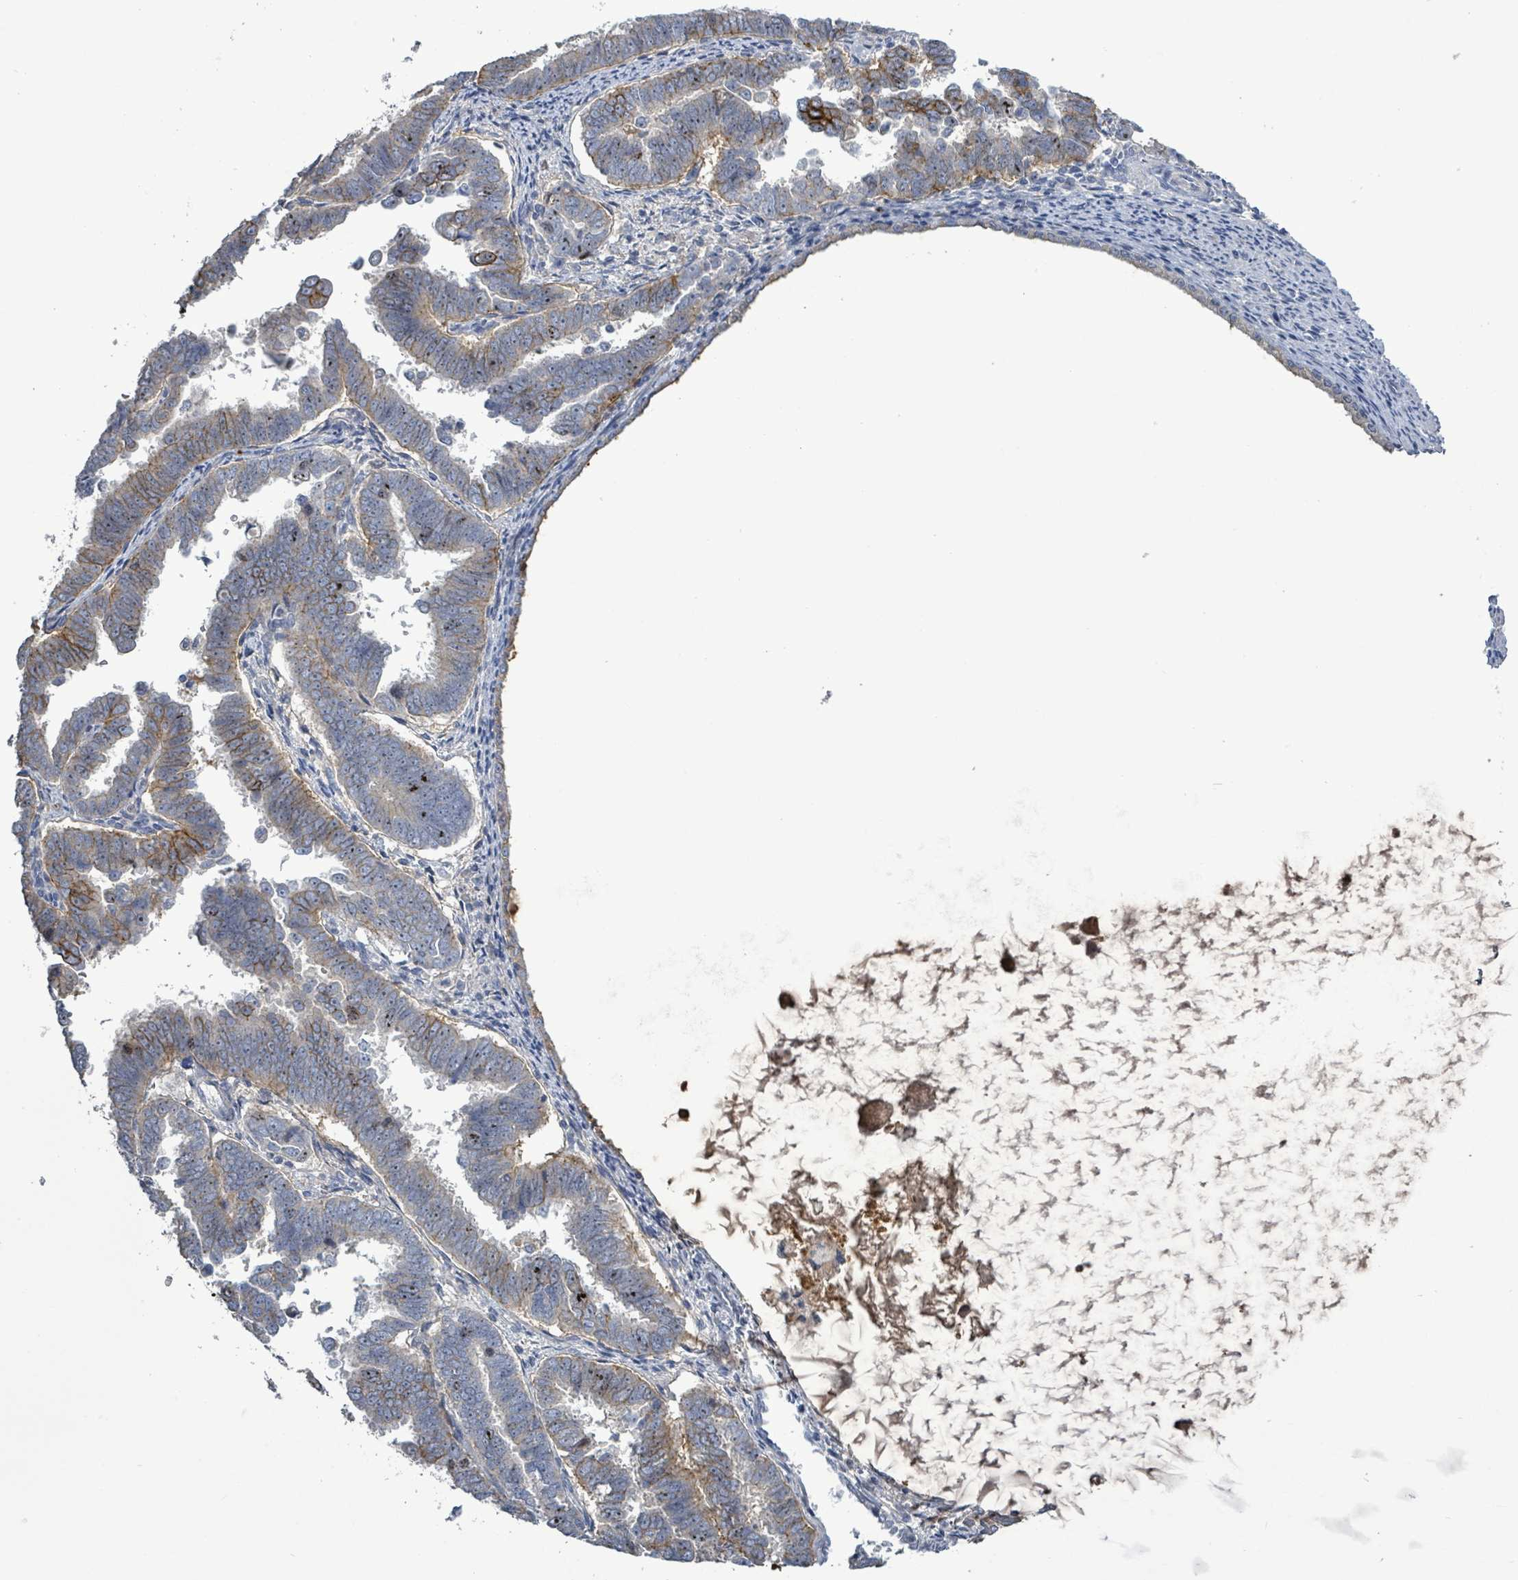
{"staining": {"intensity": "moderate", "quantity": "25%-75%", "location": "cytoplasmic/membranous"}, "tissue": "endometrial cancer", "cell_type": "Tumor cells", "image_type": "cancer", "snomed": [{"axis": "morphology", "description": "Adenocarcinoma, NOS"}, {"axis": "topography", "description": "Endometrium"}], "caption": "IHC image of endometrial adenocarcinoma stained for a protein (brown), which shows medium levels of moderate cytoplasmic/membranous staining in approximately 25%-75% of tumor cells.", "gene": "KRAS", "patient": {"sex": "female", "age": 75}}